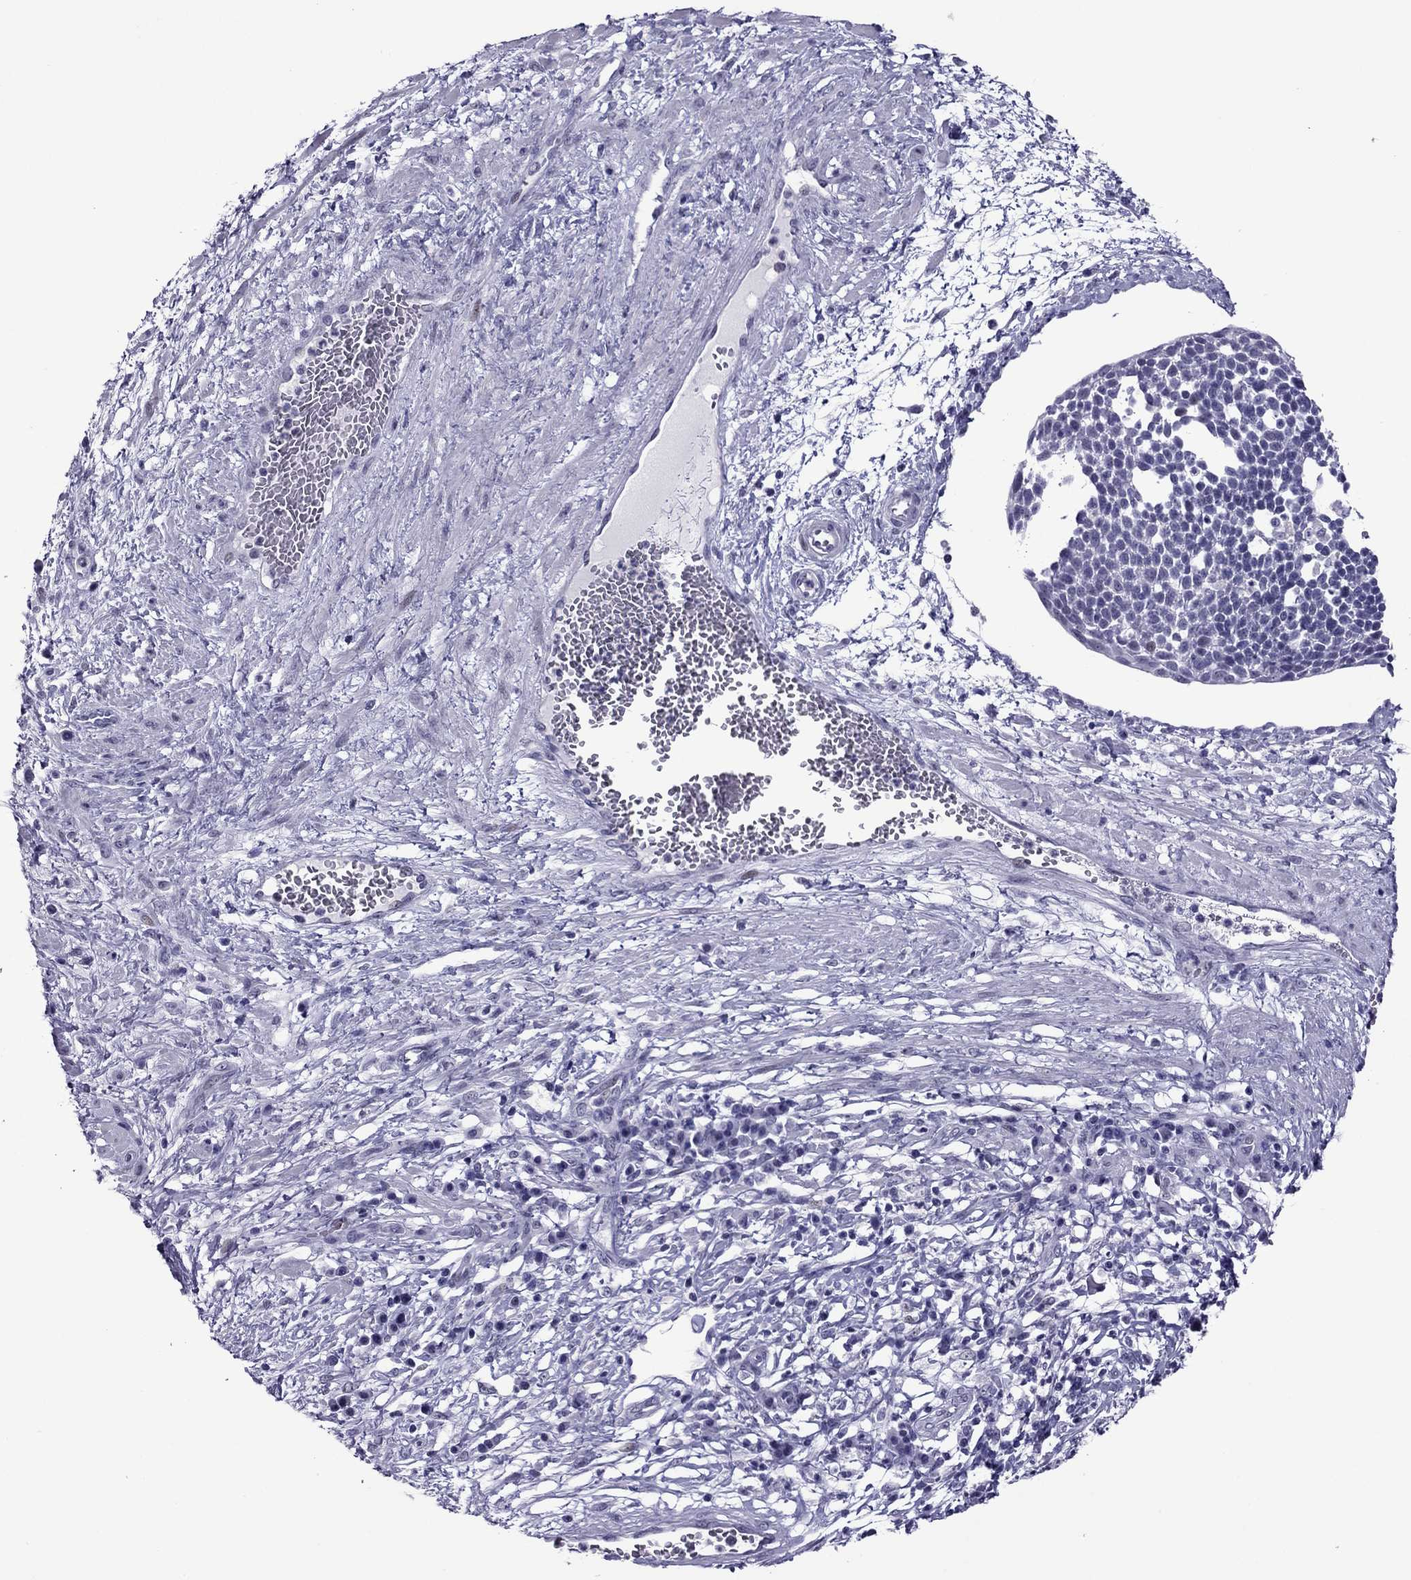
{"staining": {"intensity": "negative", "quantity": "none", "location": "none"}, "tissue": "cervical cancer", "cell_type": "Tumor cells", "image_type": "cancer", "snomed": [{"axis": "morphology", "description": "Squamous cell carcinoma, NOS"}, {"axis": "topography", "description": "Cervix"}], "caption": "This is an immunohistochemistry histopathology image of cervical squamous cell carcinoma. There is no expression in tumor cells.", "gene": "MYLK3", "patient": {"sex": "female", "age": 34}}